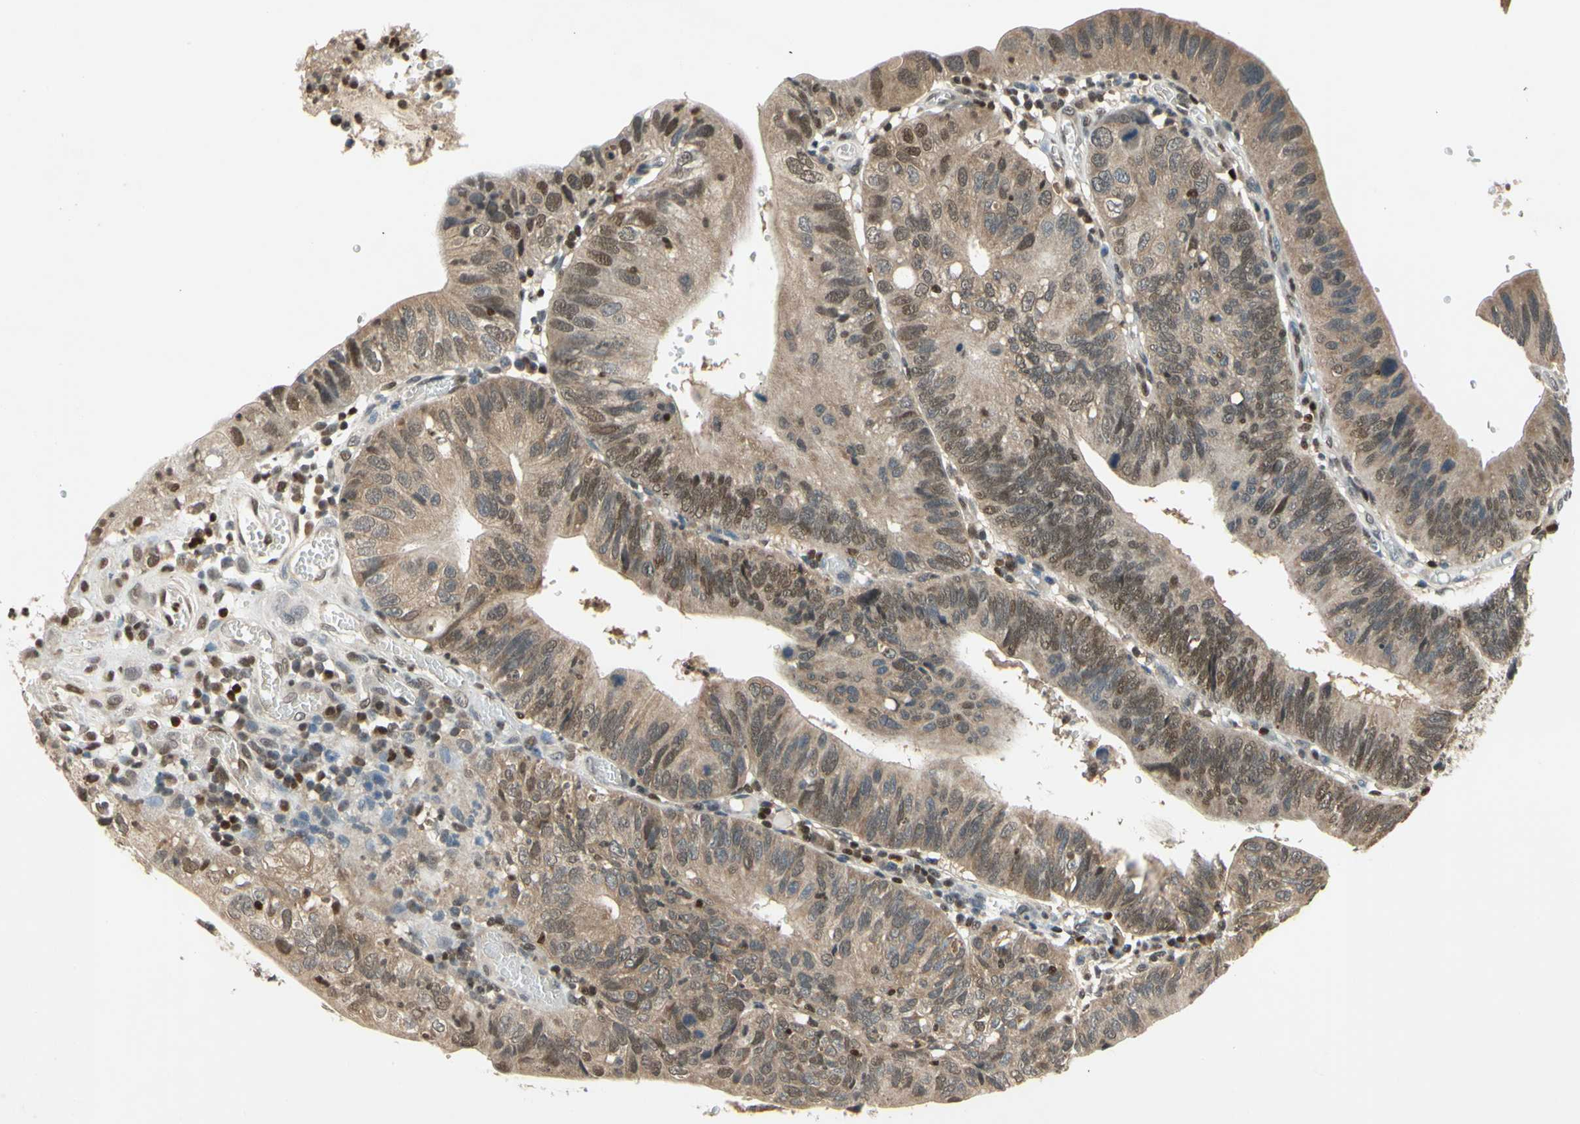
{"staining": {"intensity": "moderate", "quantity": ">75%", "location": "cytoplasmic/membranous"}, "tissue": "stomach cancer", "cell_type": "Tumor cells", "image_type": "cancer", "snomed": [{"axis": "morphology", "description": "Adenocarcinoma, NOS"}, {"axis": "topography", "description": "Stomach"}], "caption": "Immunohistochemical staining of human stomach cancer (adenocarcinoma) shows moderate cytoplasmic/membranous protein expression in about >75% of tumor cells.", "gene": "GSR", "patient": {"sex": "male", "age": 59}}